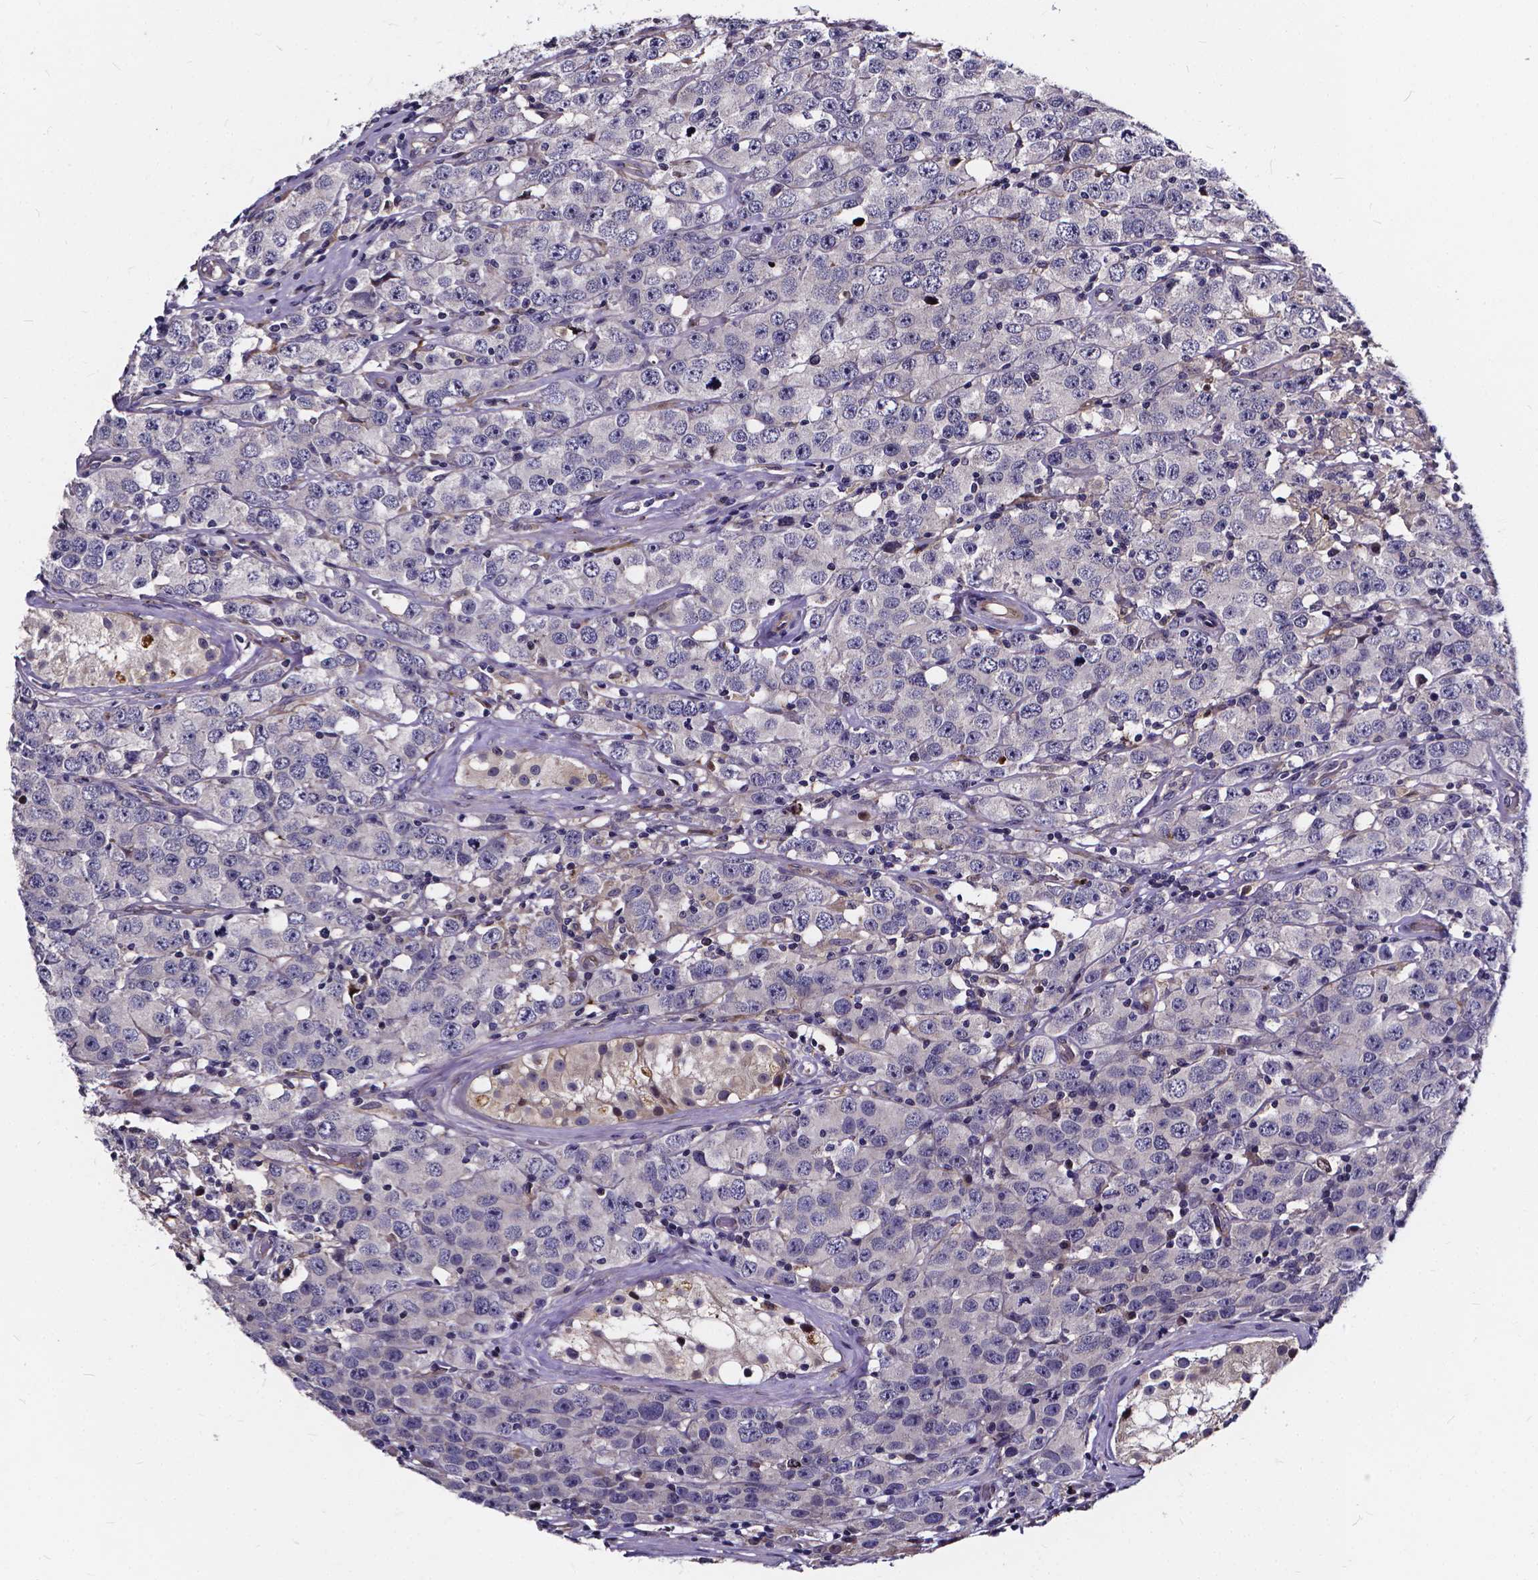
{"staining": {"intensity": "negative", "quantity": "none", "location": "none"}, "tissue": "testis cancer", "cell_type": "Tumor cells", "image_type": "cancer", "snomed": [{"axis": "morphology", "description": "Seminoma, NOS"}, {"axis": "topography", "description": "Testis"}], "caption": "This photomicrograph is of seminoma (testis) stained with immunohistochemistry (IHC) to label a protein in brown with the nuclei are counter-stained blue. There is no staining in tumor cells. The staining is performed using DAB brown chromogen with nuclei counter-stained in using hematoxylin.", "gene": "SOWAHA", "patient": {"sex": "male", "age": 52}}